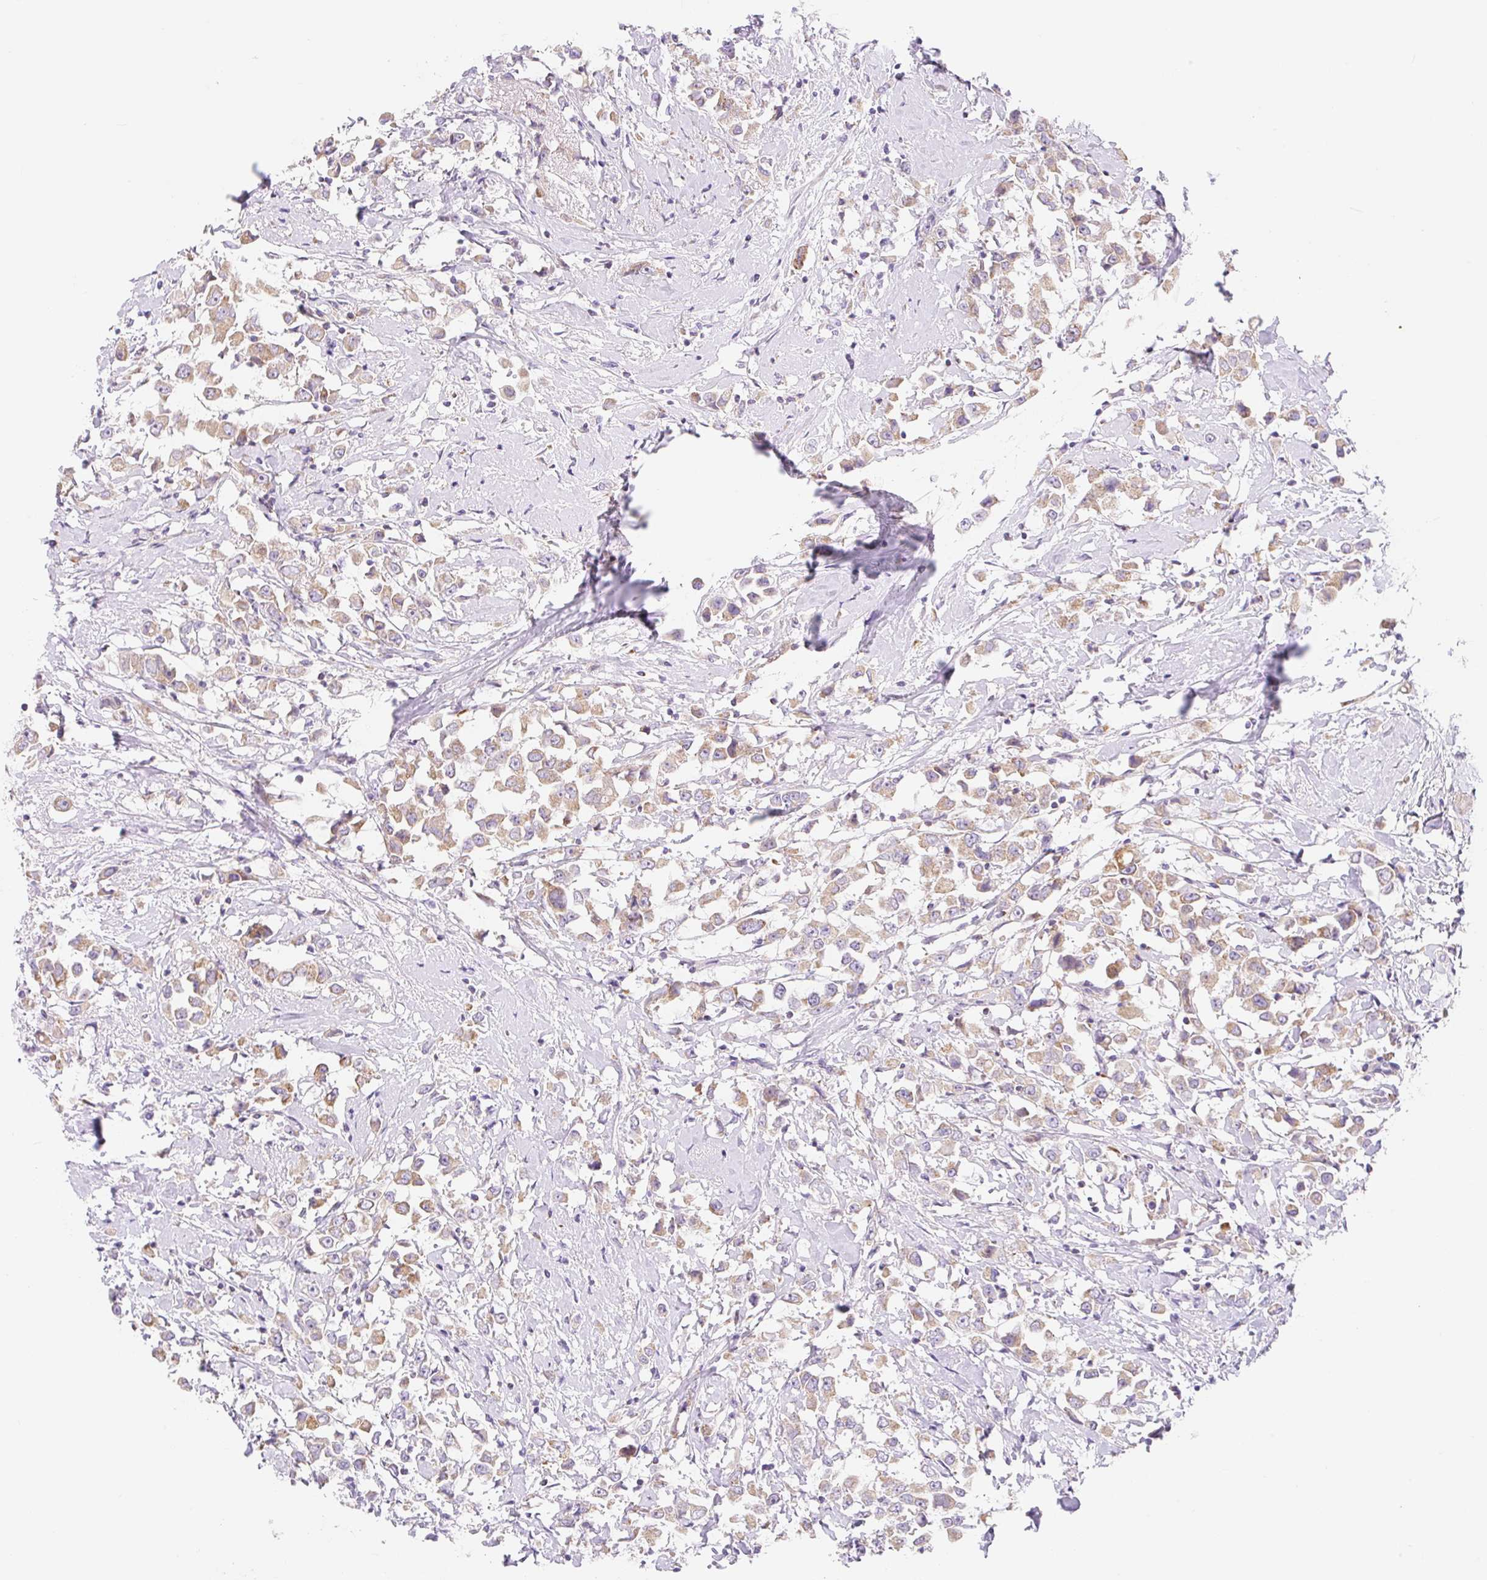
{"staining": {"intensity": "moderate", "quantity": ">75%", "location": "cytoplasmic/membranous"}, "tissue": "breast cancer", "cell_type": "Tumor cells", "image_type": "cancer", "snomed": [{"axis": "morphology", "description": "Duct carcinoma"}, {"axis": "topography", "description": "Breast"}], "caption": "Breast cancer (invasive ductal carcinoma) stained with a brown dye shows moderate cytoplasmic/membranous positive staining in about >75% of tumor cells.", "gene": "FOCAD", "patient": {"sex": "female", "age": 61}}